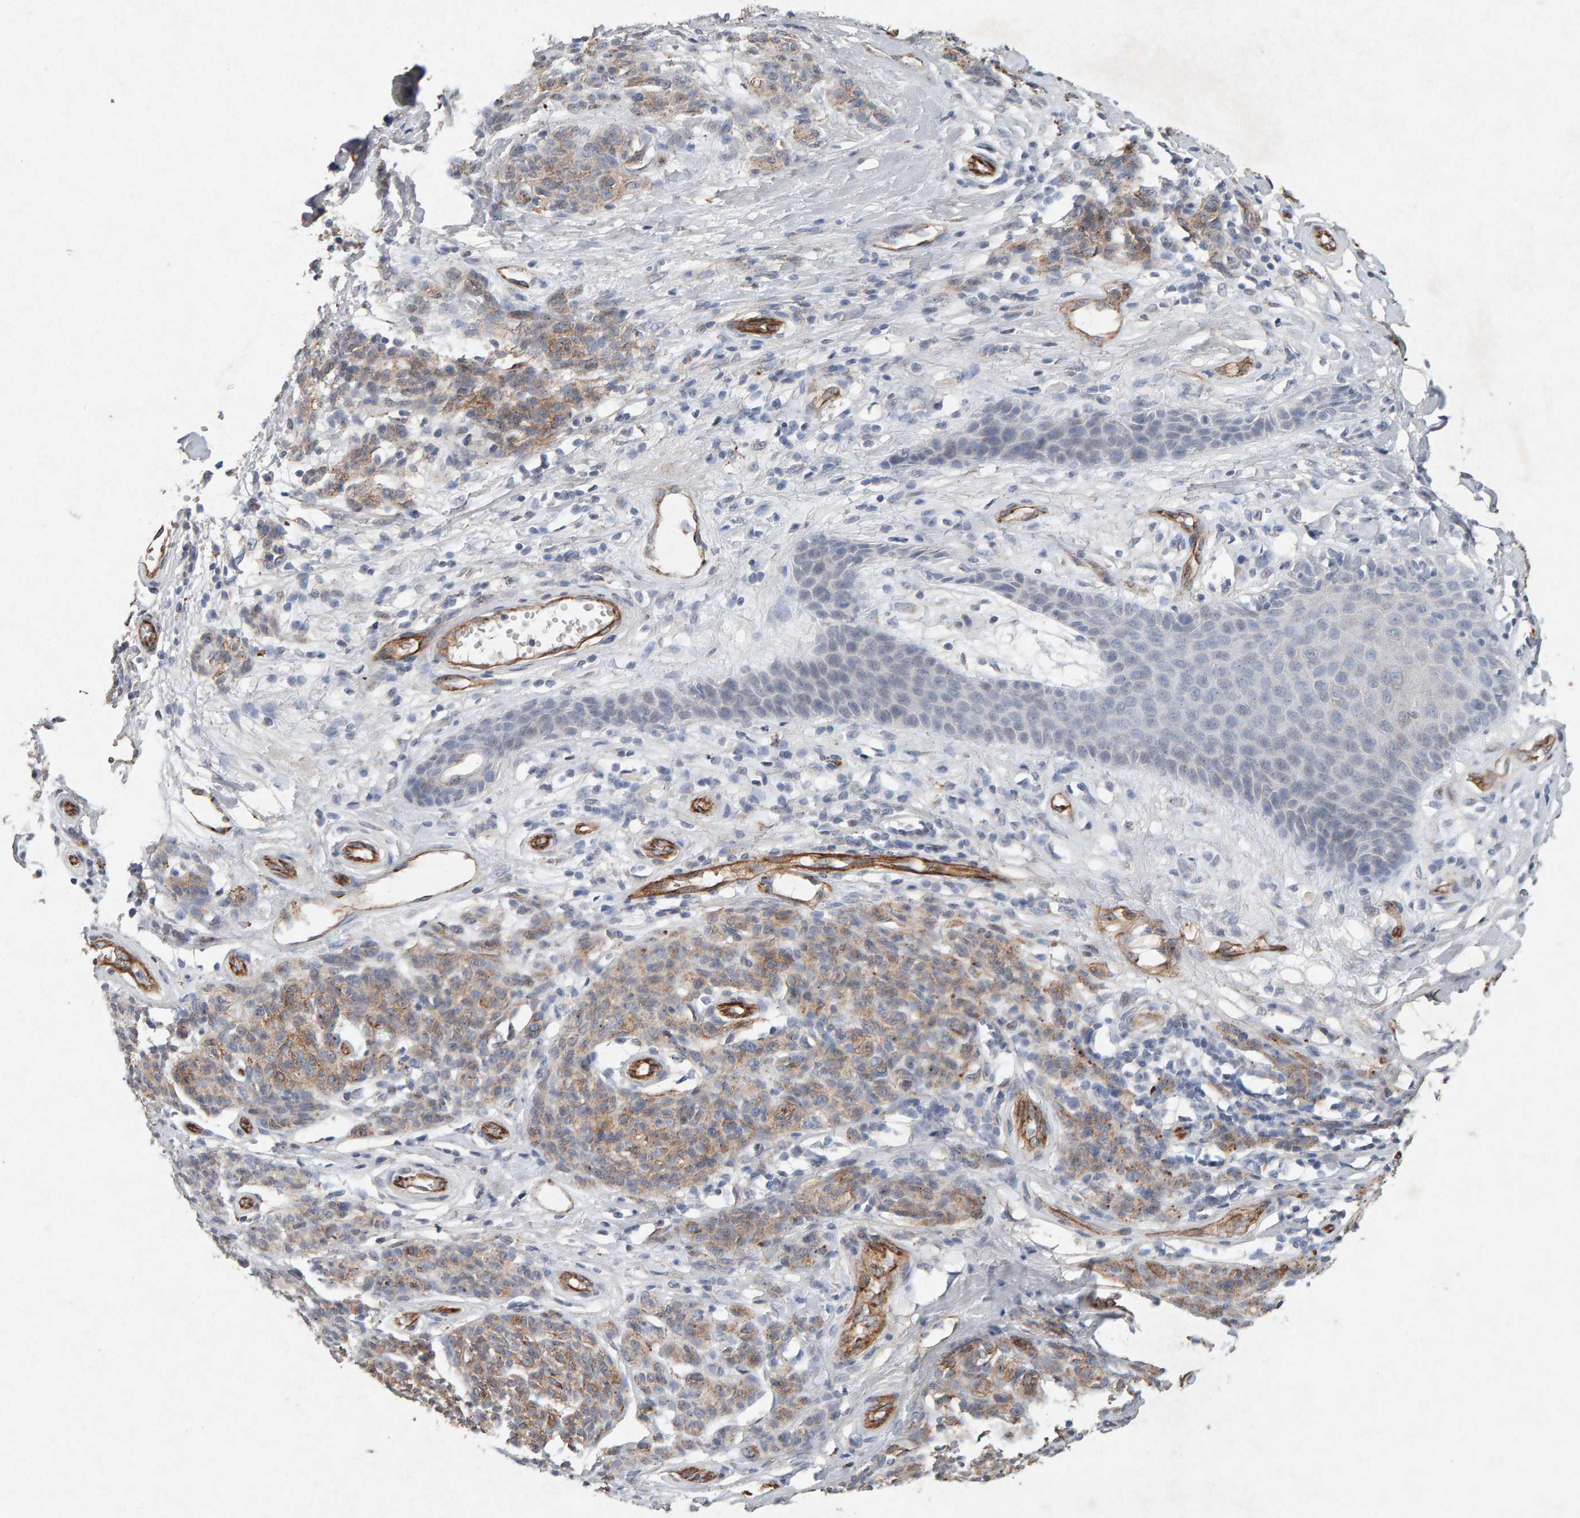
{"staining": {"intensity": "weak", "quantity": ">75%", "location": "cytoplasmic/membranous"}, "tissue": "melanoma", "cell_type": "Tumor cells", "image_type": "cancer", "snomed": [{"axis": "morphology", "description": "Malignant melanoma, NOS"}, {"axis": "topography", "description": "Skin"}], "caption": "Protein expression analysis of melanoma displays weak cytoplasmic/membranous staining in approximately >75% of tumor cells. (Stains: DAB in brown, nuclei in blue, Microscopy: brightfield microscopy at high magnification).", "gene": "PTPRM", "patient": {"sex": "female", "age": 64}}